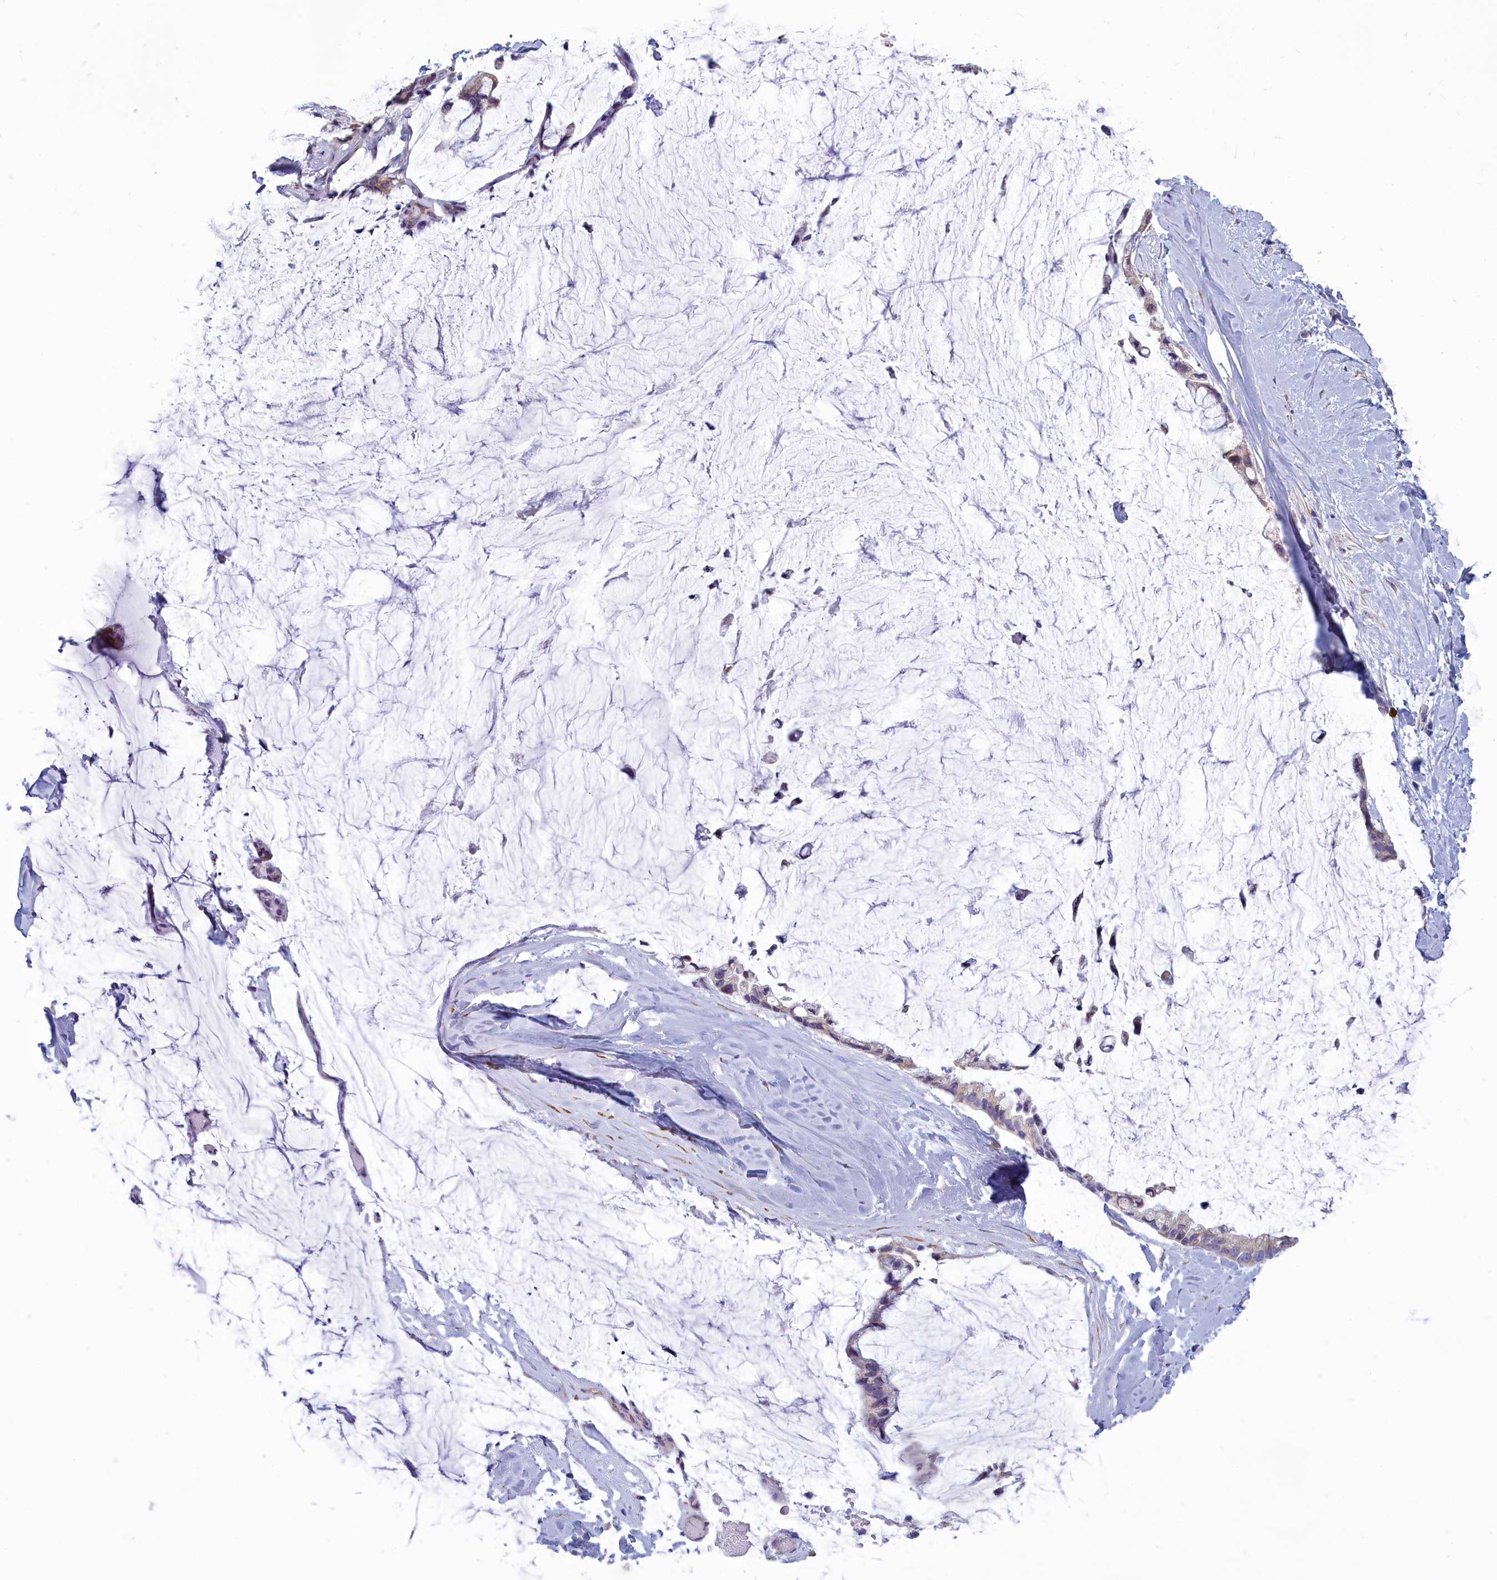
{"staining": {"intensity": "weak", "quantity": "<25%", "location": "cytoplasmic/membranous"}, "tissue": "ovarian cancer", "cell_type": "Tumor cells", "image_type": "cancer", "snomed": [{"axis": "morphology", "description": "Cystadenocarcinoma, mucinous, NOS"}, {"axis": "topography", "description": "Ovary"}], "caption": "Tumor cells are negative for brown protein staining in ovarian mucinous cystadenocarcinoma. (Immunohistochemistry, brightfield microscopy, high magnification).", "gene": "CENATAC", "patient": {"sex": "female", "age": 39}}